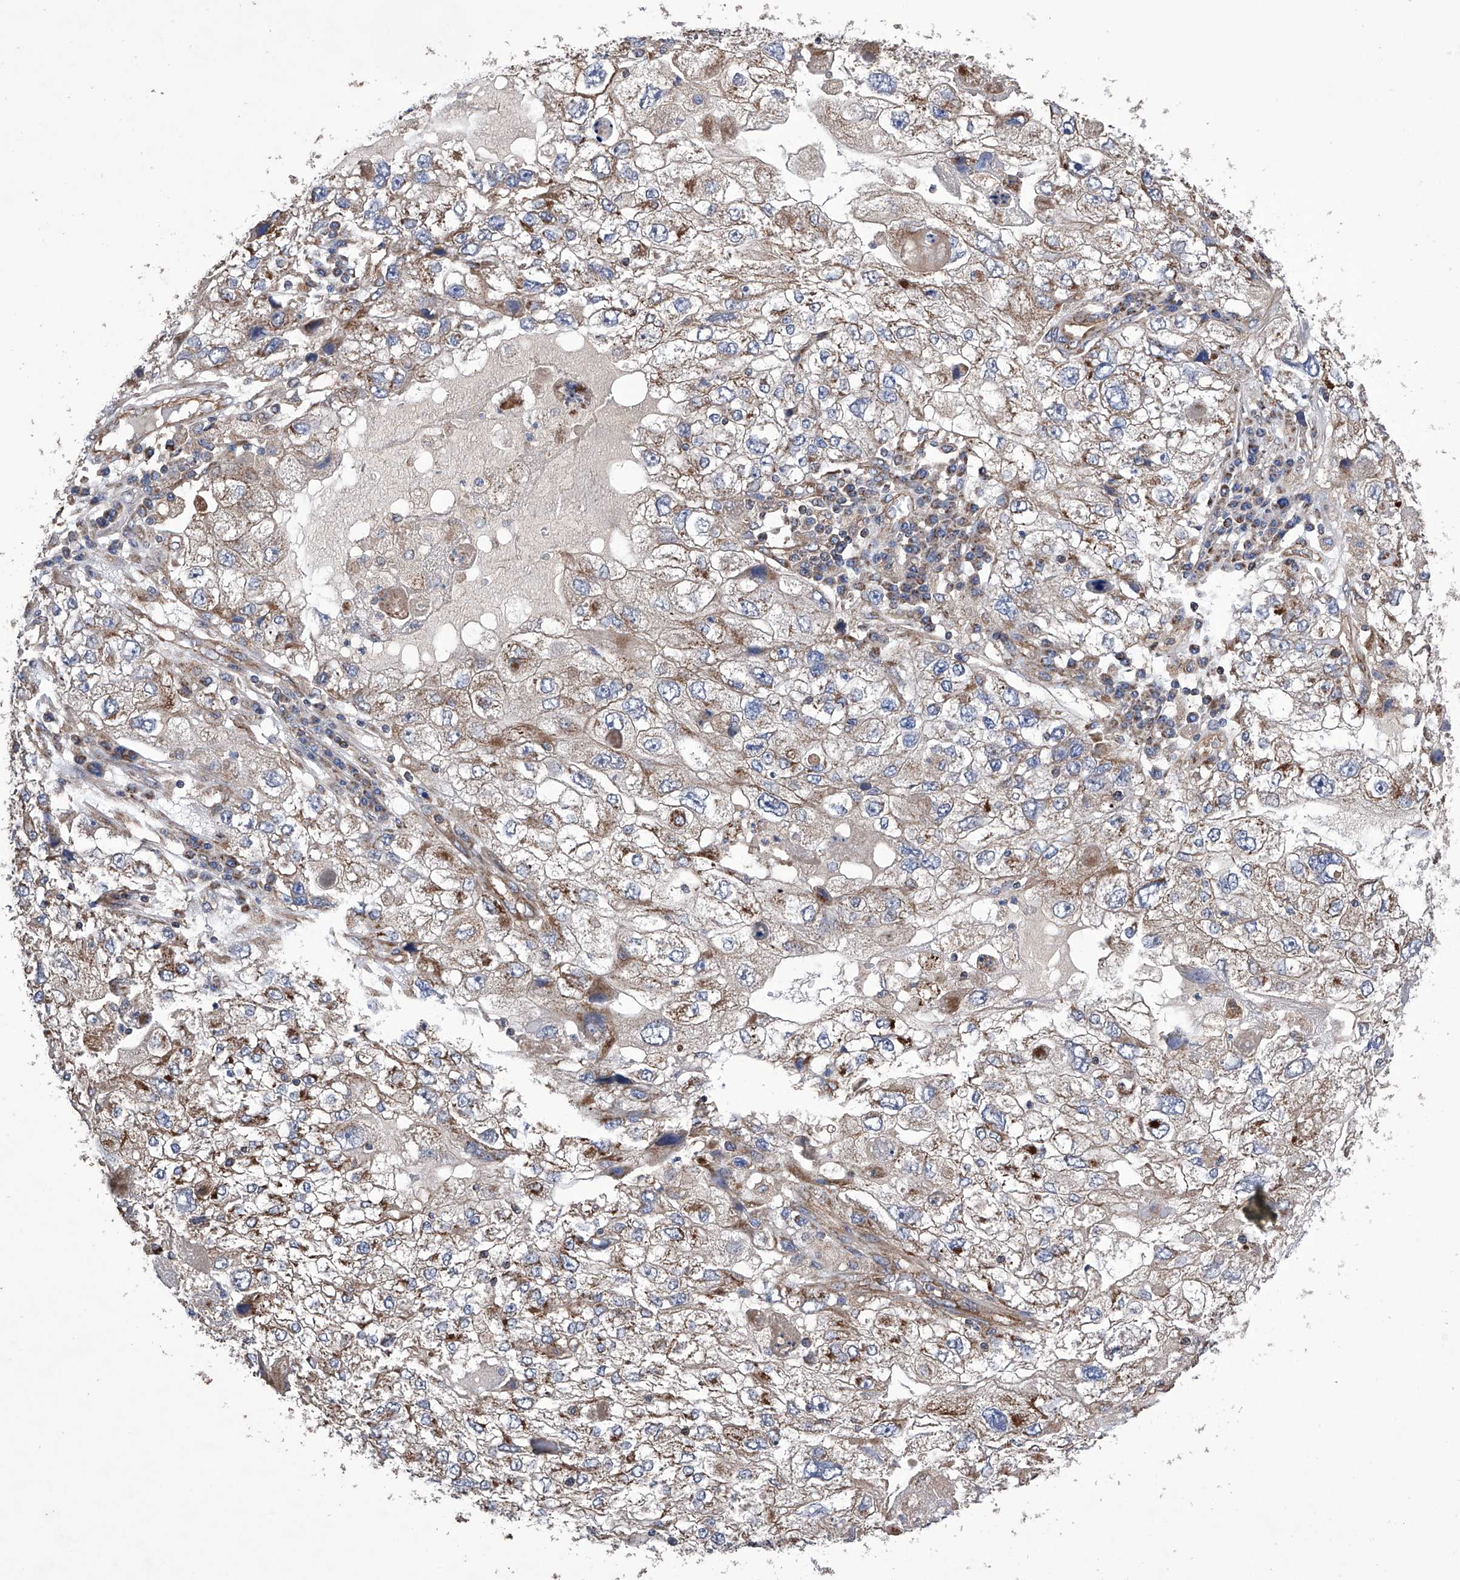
{"staining": {"intensity": "moderate", "quantity": "25%-75%", "location": "cytoplasmic/membranous"}, "tissue": "endometrial cancer", "cell_type": "Tumor cells", "image_type": "cancer", "snomed": [{"axis": "morphology", "description": "Adenocarcinoma, NOS"}, {"axis": "topography", "description": "Endometrium"}], "caption": "A high-resolution micrograph shows immunohistochemistry staining of endometrial cancer, which reveals moderate cytoplasmic/membranous positivity in about 25%-75% of tumor cells.", "gene": "EFCAB2", "patient": {"sex": "female", "age": 49}}